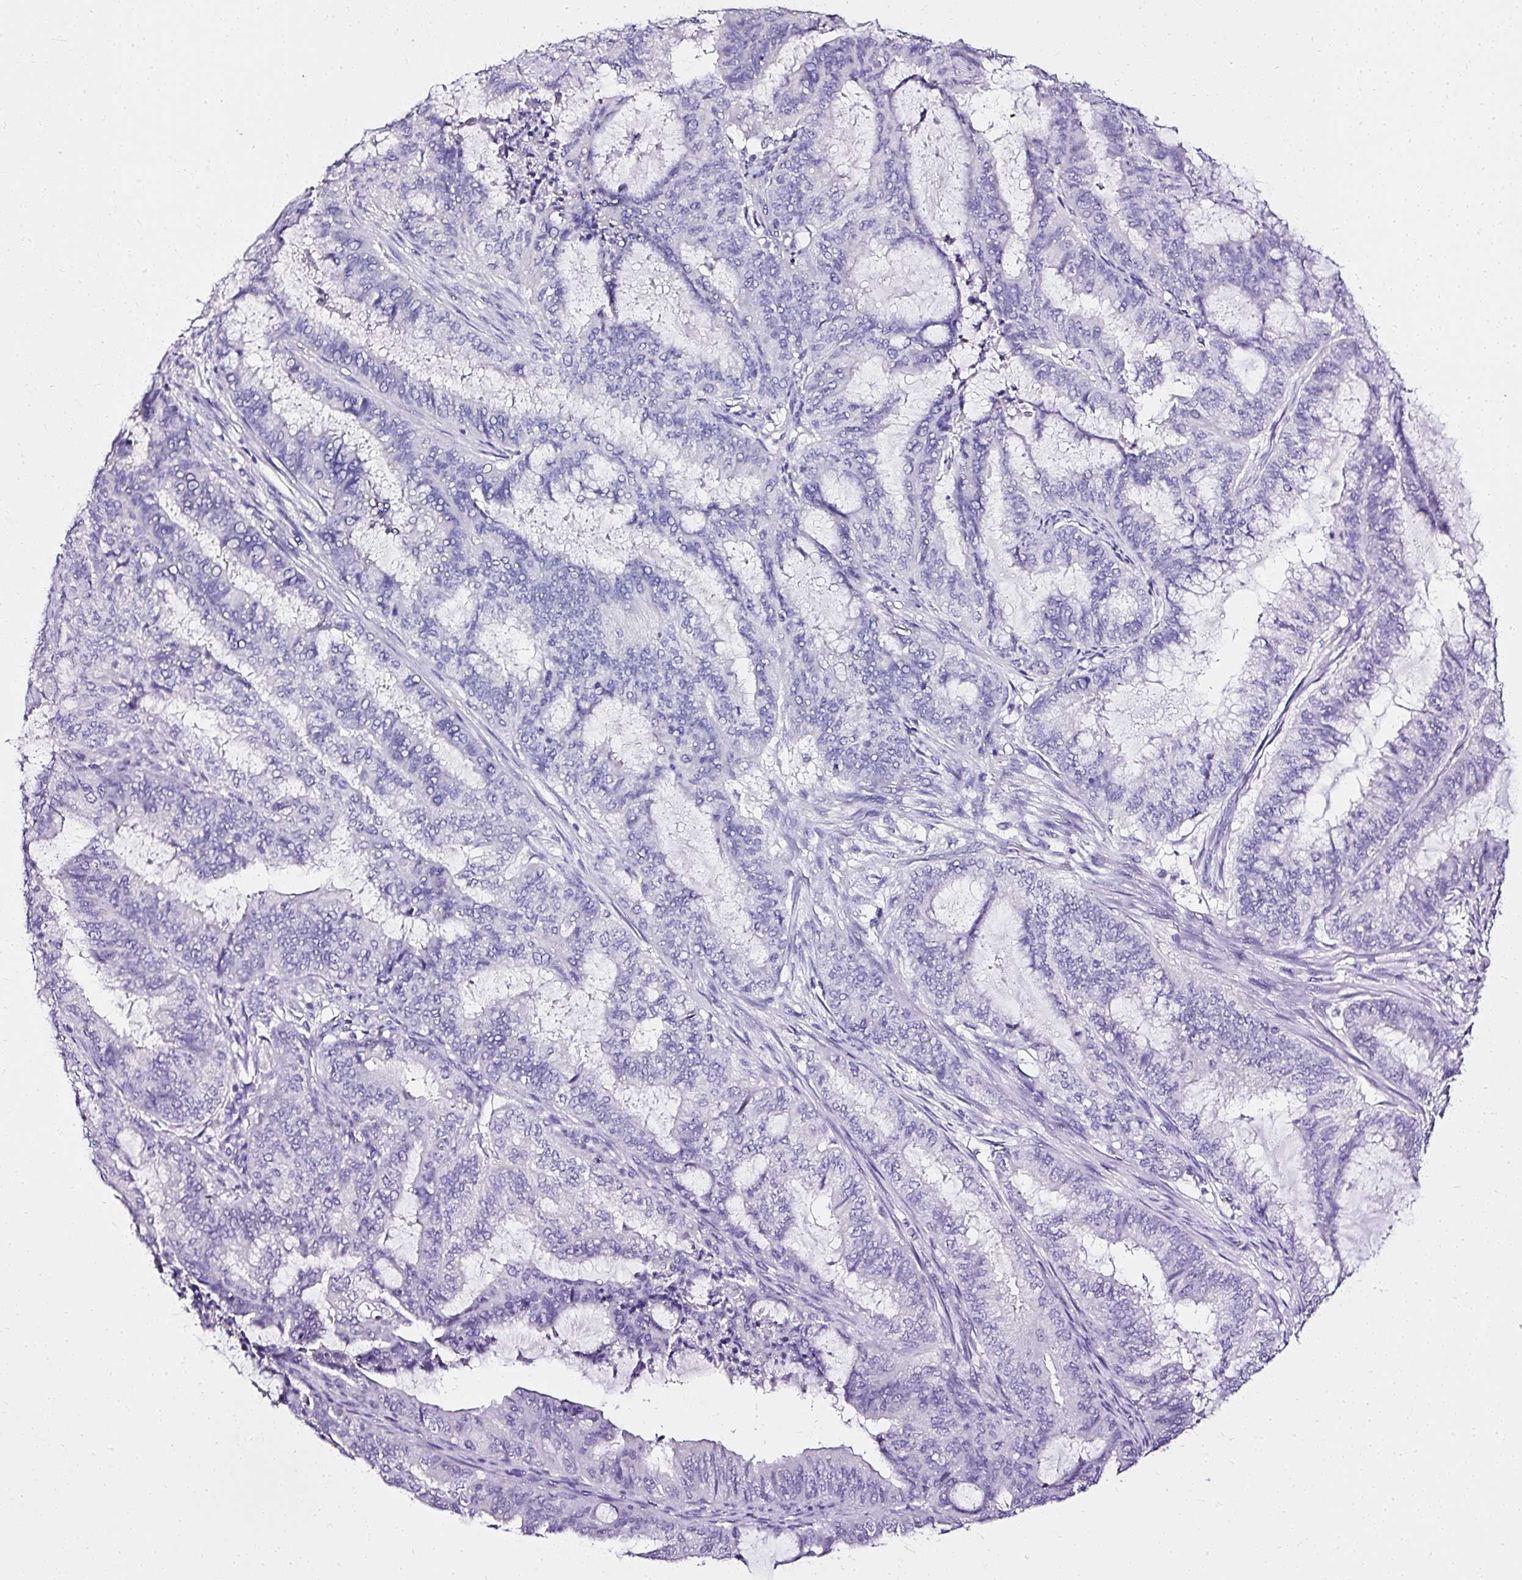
{"staining": {"intensity": "negative", "quantity": "none", "location": "none"}, "tissue": "endometrial cancer", "cell_type": "Tumor cells", "image_type": "cancer", "snomed": [{"axis": "morphology", "description": "Adenocarcinoma, NOS"}, {"axis": "topography", "description": "Endometrium"}], "caption": "Protein analysis of adenocarcinoma (endometrial) reveals no significant staining in tumor cells.", "gene": "ATP2A1", "patient": {"sex": "female", "age": 51}}